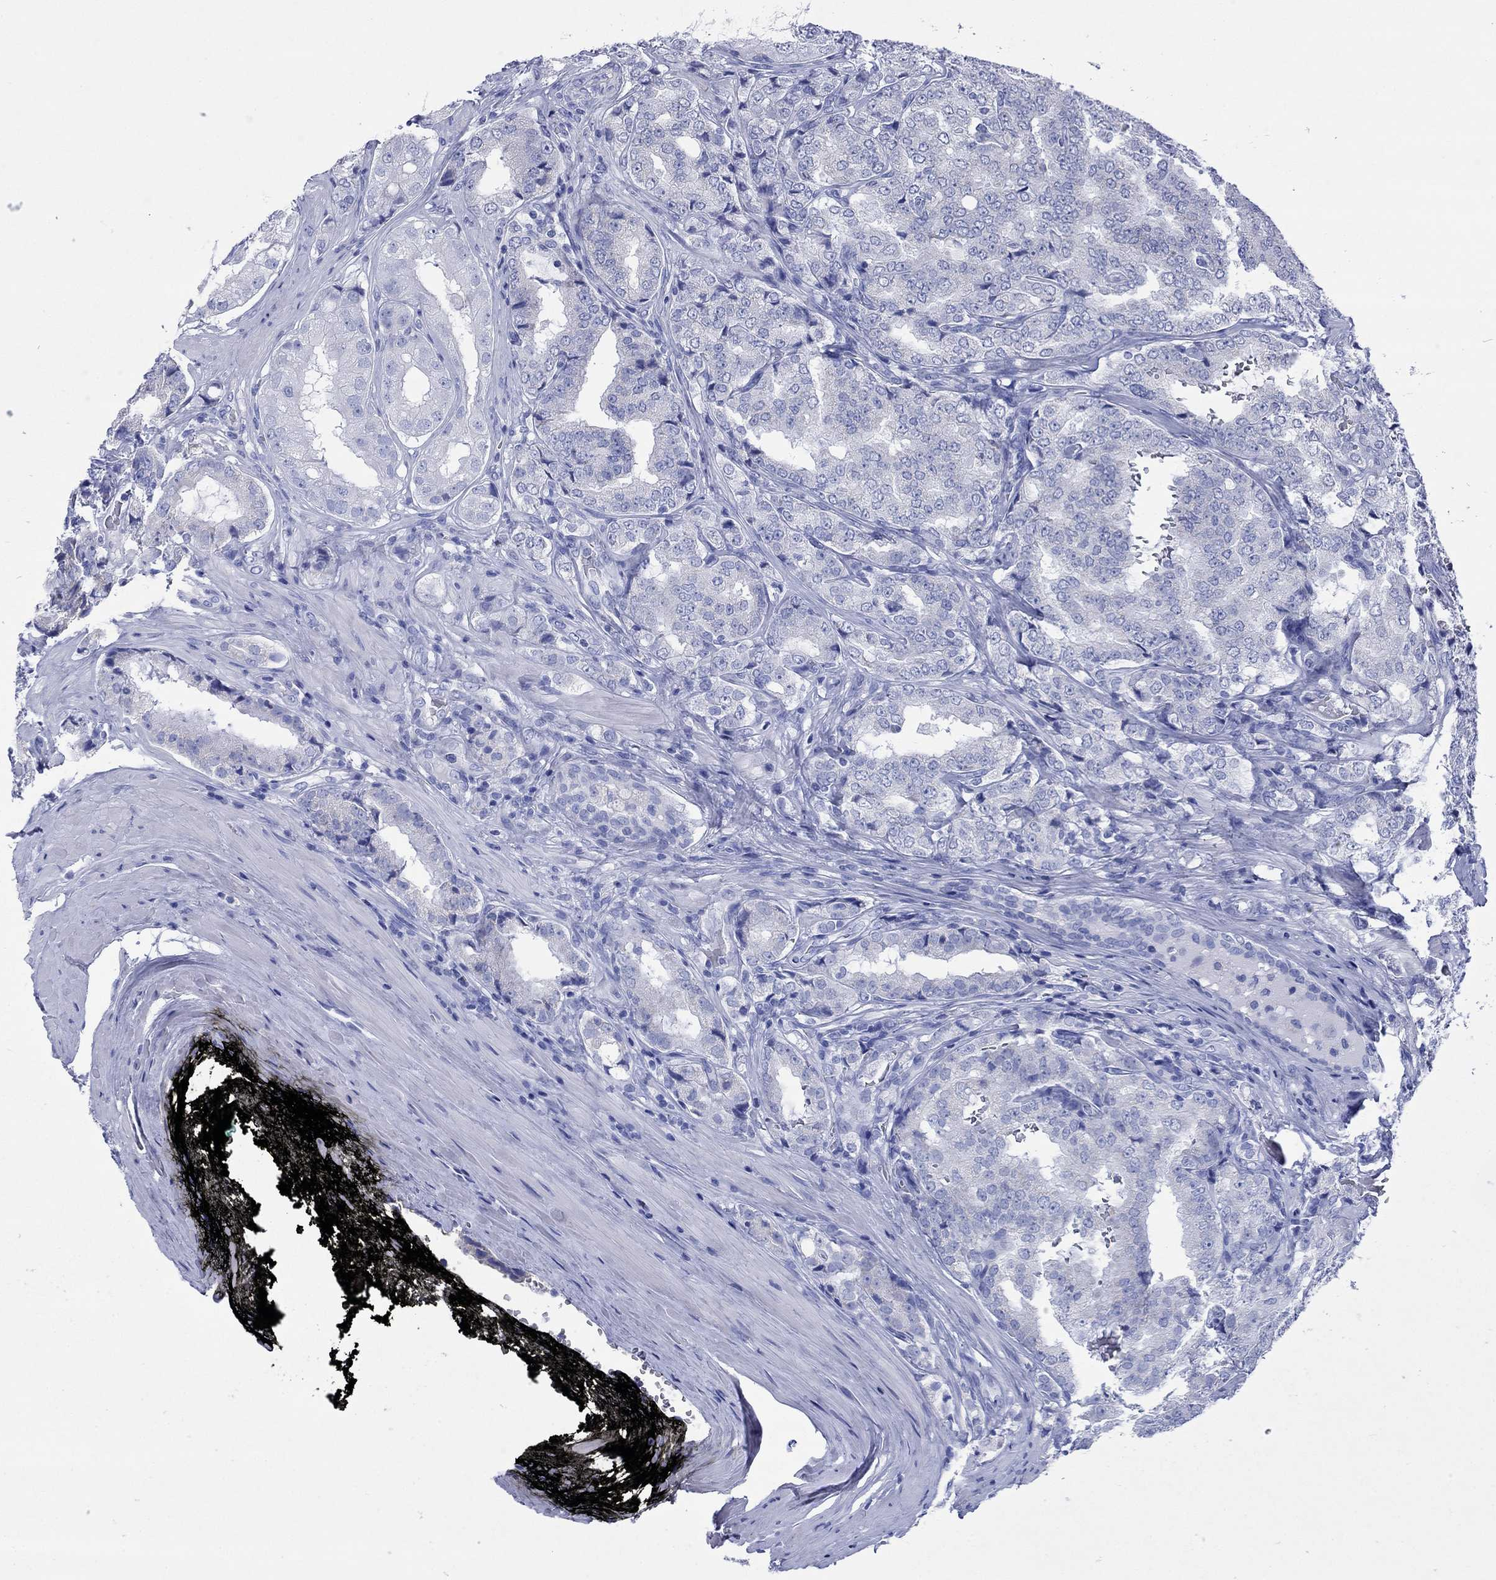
{"staining": {"intensity": "negative", "quantity": "none", "location": "none"}, "tissue": "prostate cancer", "cell_type": "Tumor cells", "image_type": "cancer", "snomed": [{"axis": "morphology", "description": "Adenocarcinoma, NOS"}, {"axis": "topography", "description": "Prostate"}], "caption": "There is no significant positivity in tumor cells of prostate cancer (adenocarcinoma).", "gene": "HCRT", "patient": {"sex": "male", "age": 65}}